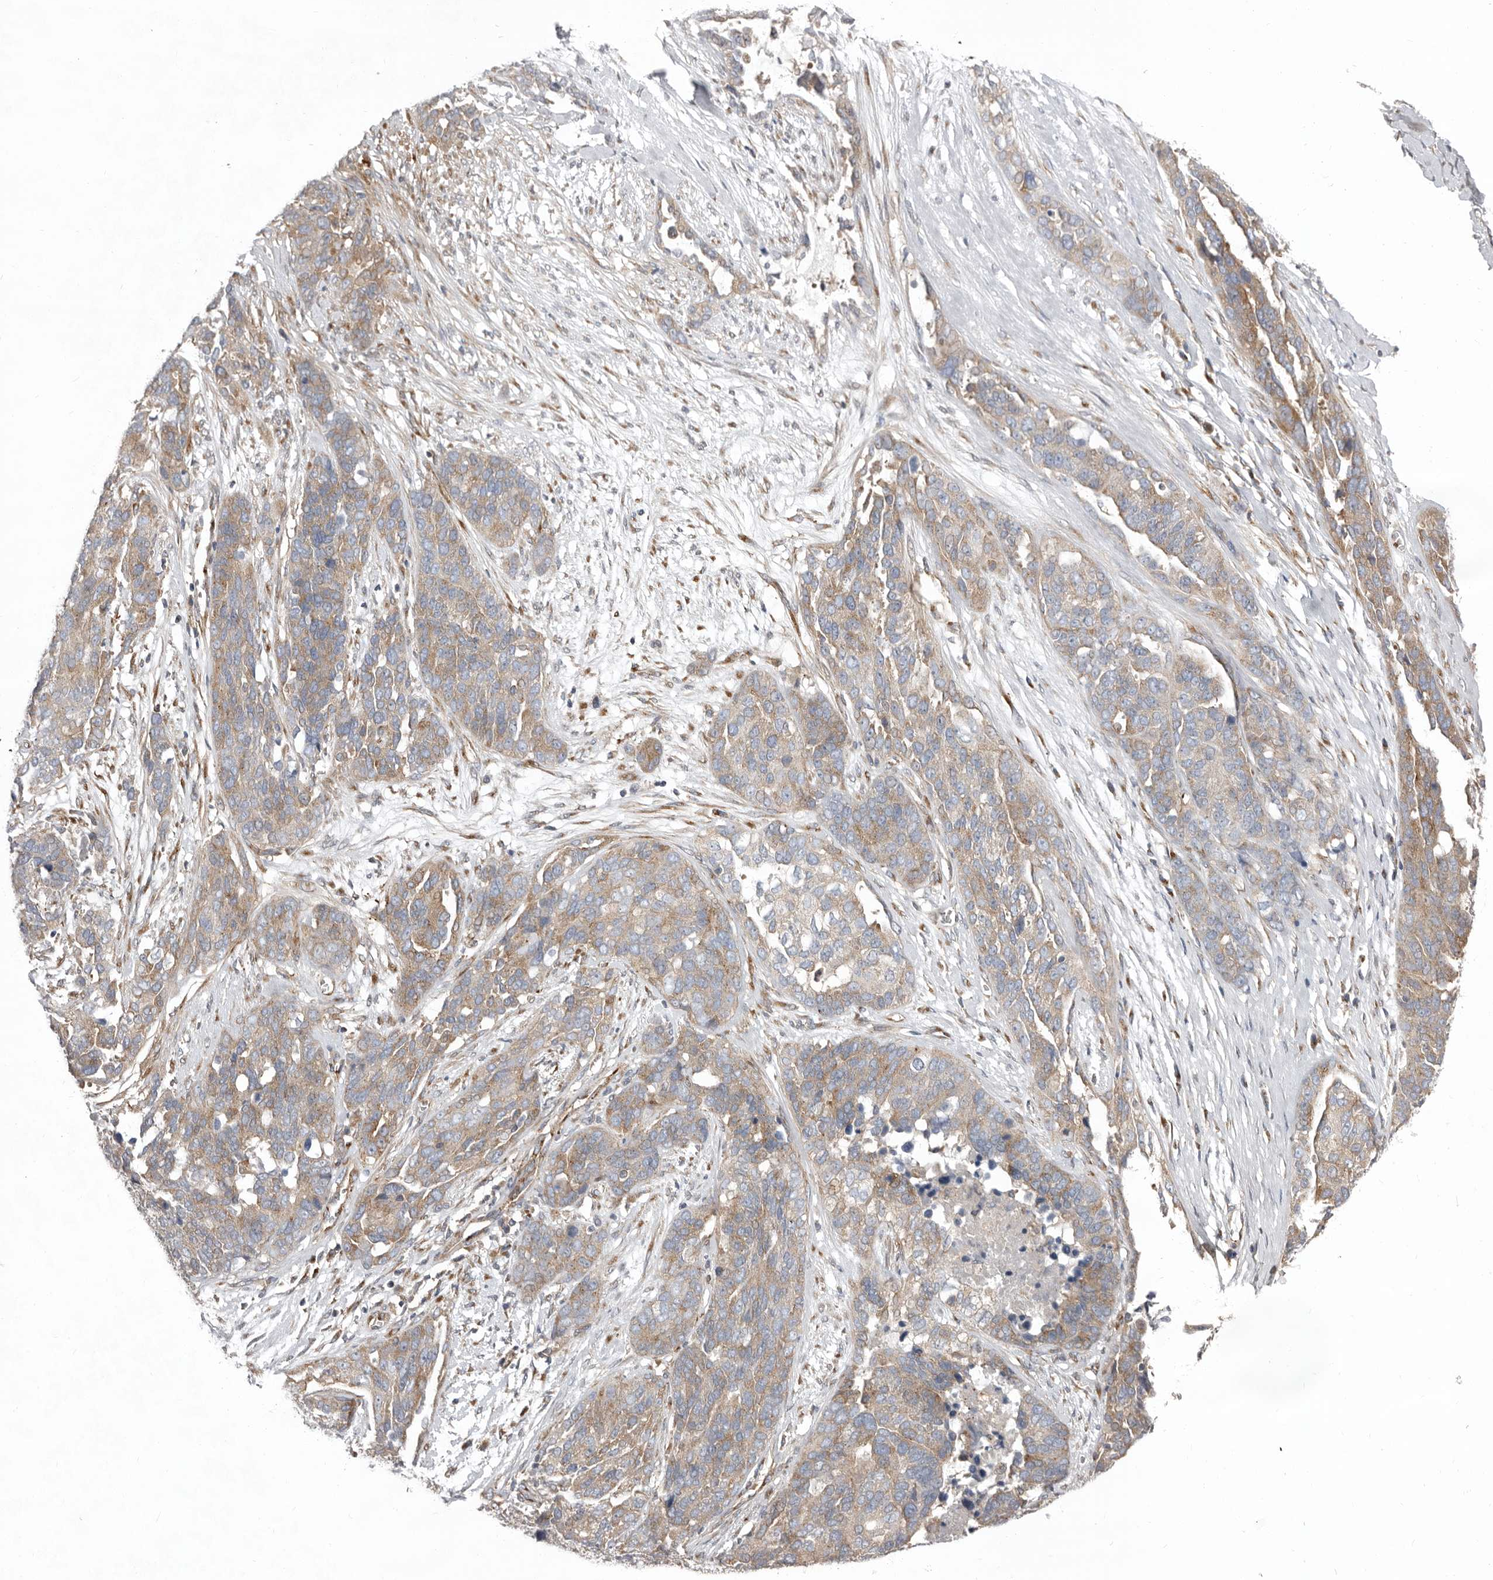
{"staining": {"intensity": "moderate", "quantity": ">75%", "location": "cytoplasmic/membranous"}, "tissue": "ovarian cancer", "cell_type": "Tumor cells", "image_type": "cancer", "snomed": [{"axis": "morphology", "description": "Cystadenocarcinoma, serous, NOS"}, {"axis": "topography", "description": "Ovary"}], "caption": "Serous cystadenocarcinoma (ovarian) tissue exhibits moderate cytoplasmic/membranous positivity in about >75% of tumor cells The staining was performed using DAB (3,3'-diaminobenzidine) to visualize the protein expression in brown, while the nuclei were stained in blue with hematoxylin (Magnification: 20x).", "gene": "LUZP1", "patient": {"sex": "female", "age": 44}}